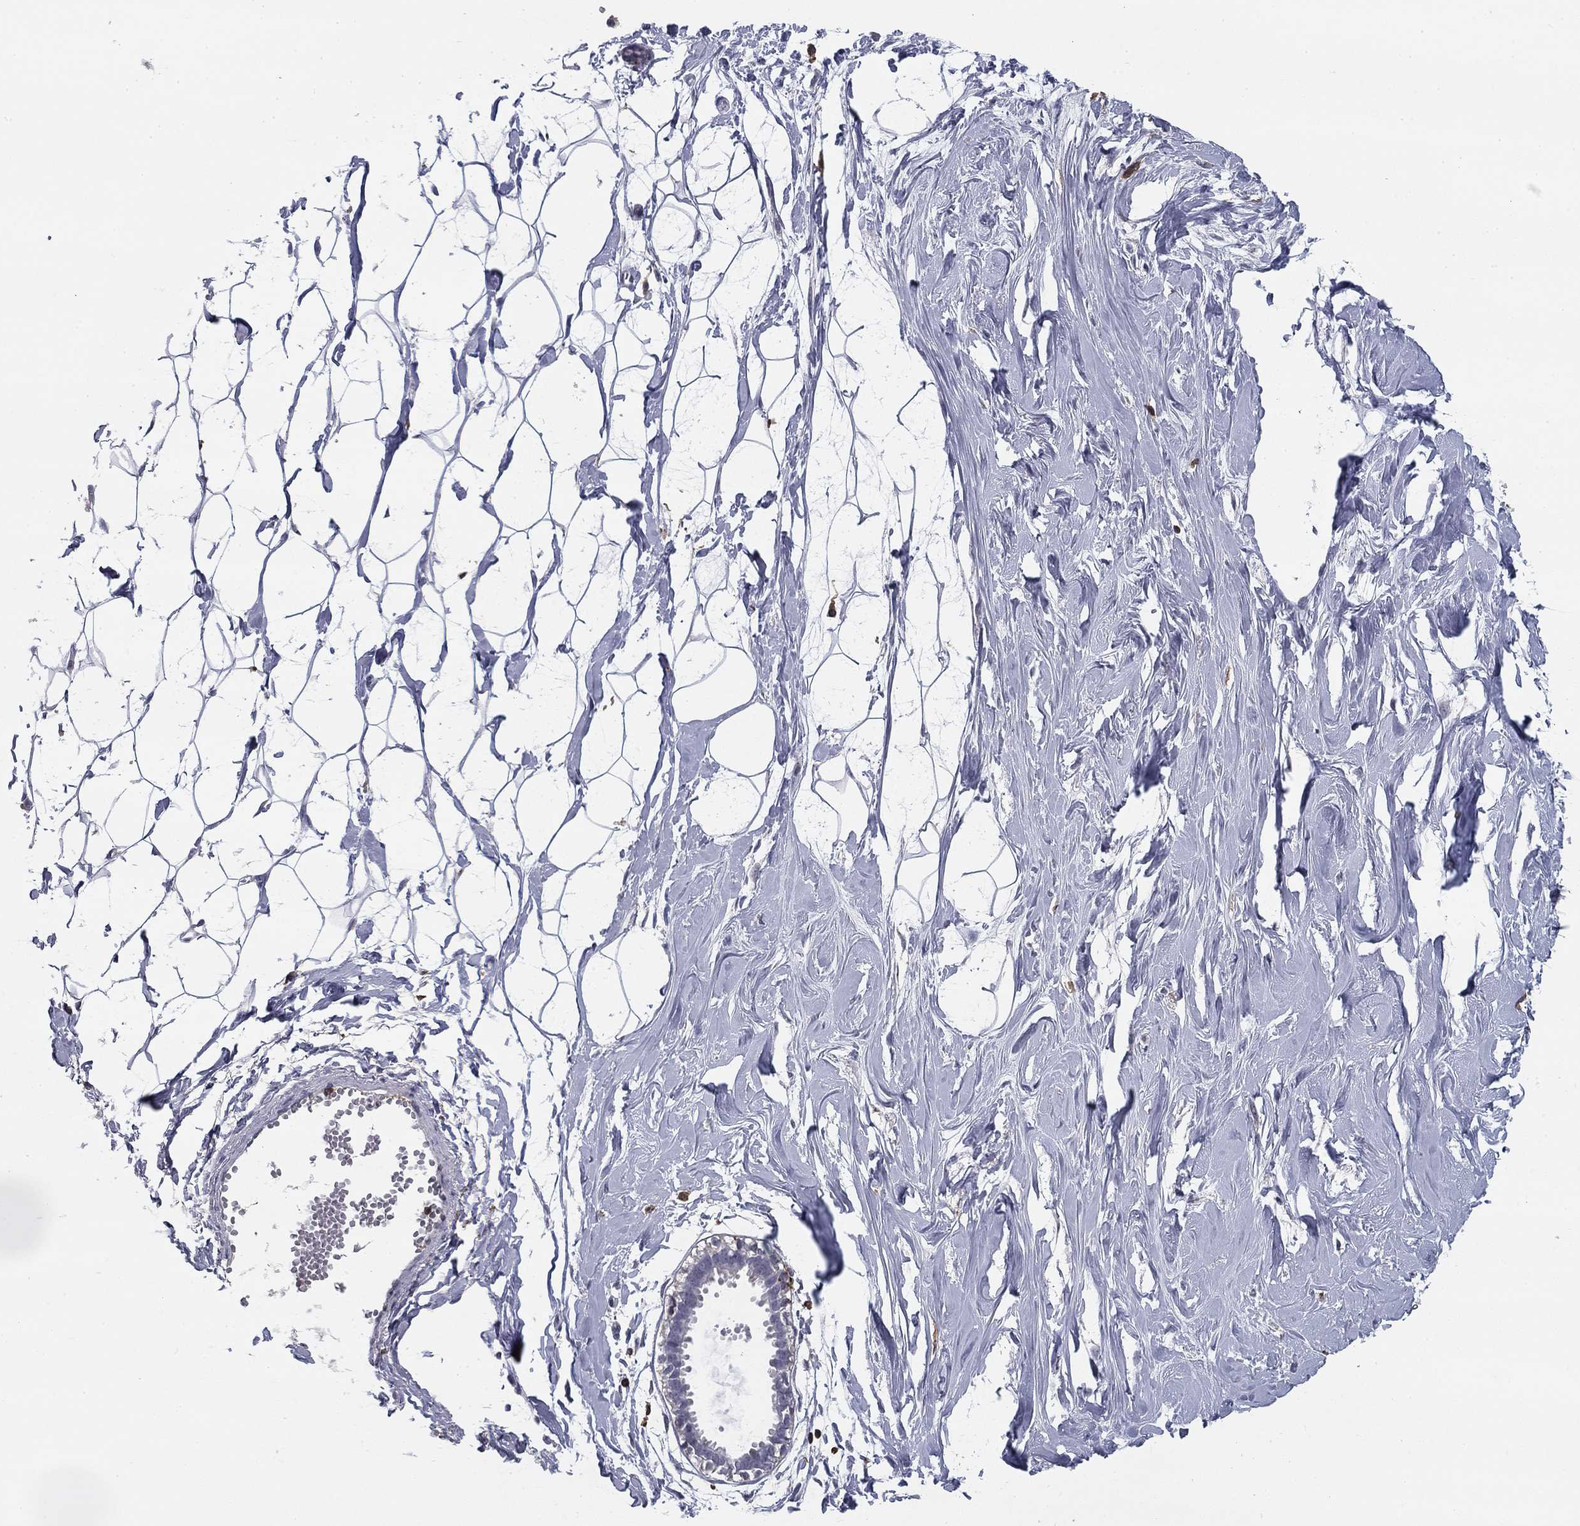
{"staining": {"intensity": "negative", "quantity": "none", "location": "none"}, "tissue": "breast", "cell_type": "Adipocytes", "image_type": "normal", "snomed": [{"axis": "morphology", "description": "Normal tissue, NOS"}, {"axis": "topography", "description": "Breast"}], "caption": "This is a image of immunohistochemistry (IHC) staining of benign breast, which shows no positivity in adipocytes. (Immunohistochemistry, brightfield microscopy, high magnification).", "gene": "PLCB2", "patient": {"sex": "female", "age": 49}}